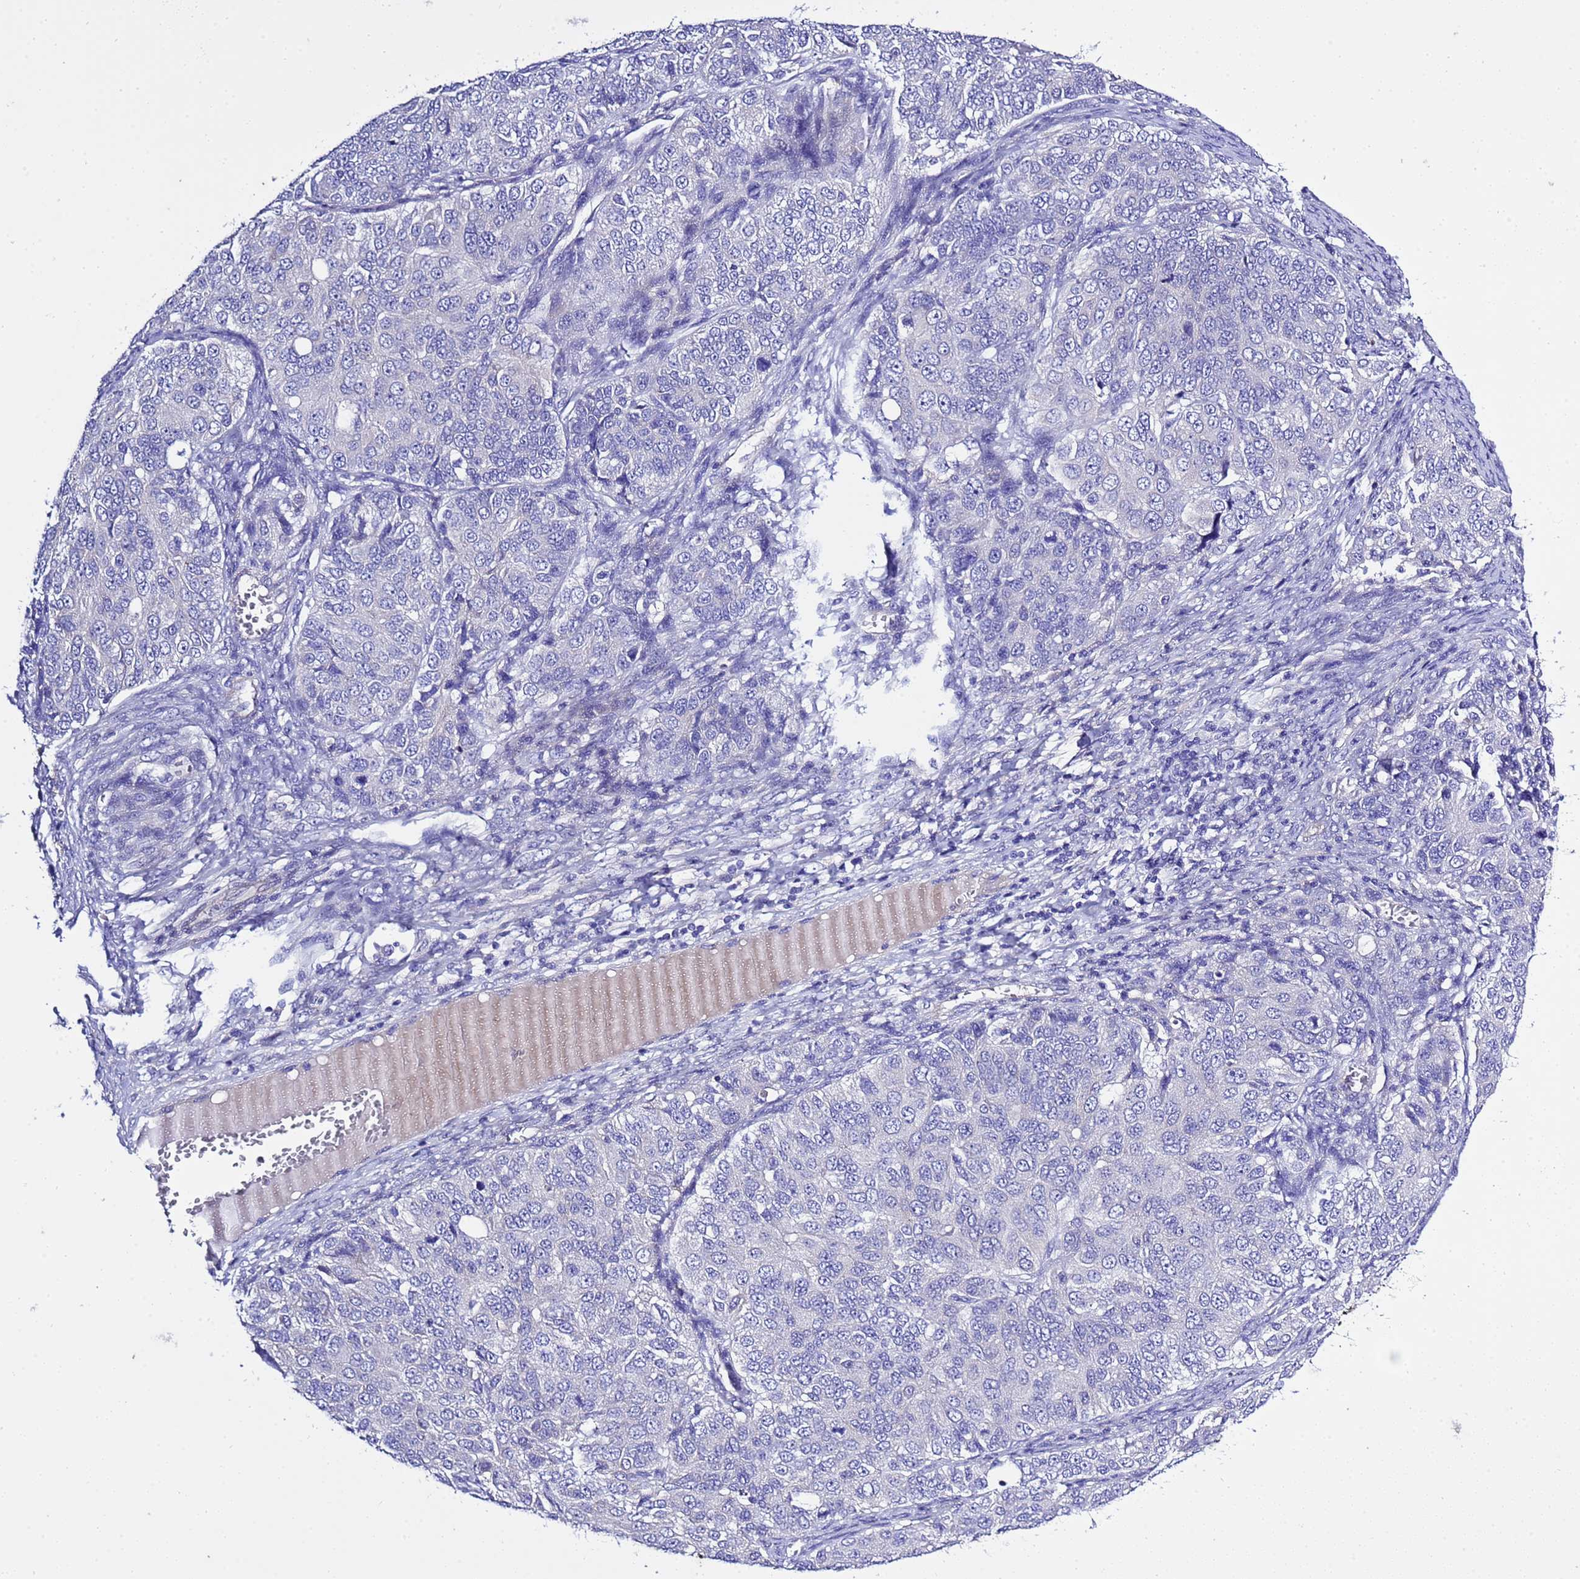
{"staining": {"intensity": "negative", "quantity": "none", "location": "none"}, "tissue": "ovarian cancer", "cell_type": "Tumor cells", "image_type": "cancer", "snomed": [{"axis": "morphology", "description": "Carcinoma, endometroid"}, {"axis": "topography", "description": "Ovary"}], "caption": "Endometroid carcinoma (ovarian) was stained to show a protein in brown. There is no significant staining in tumor cells.", "gene": "KICS2", "patient": {"sex": "female", "age": 51}}